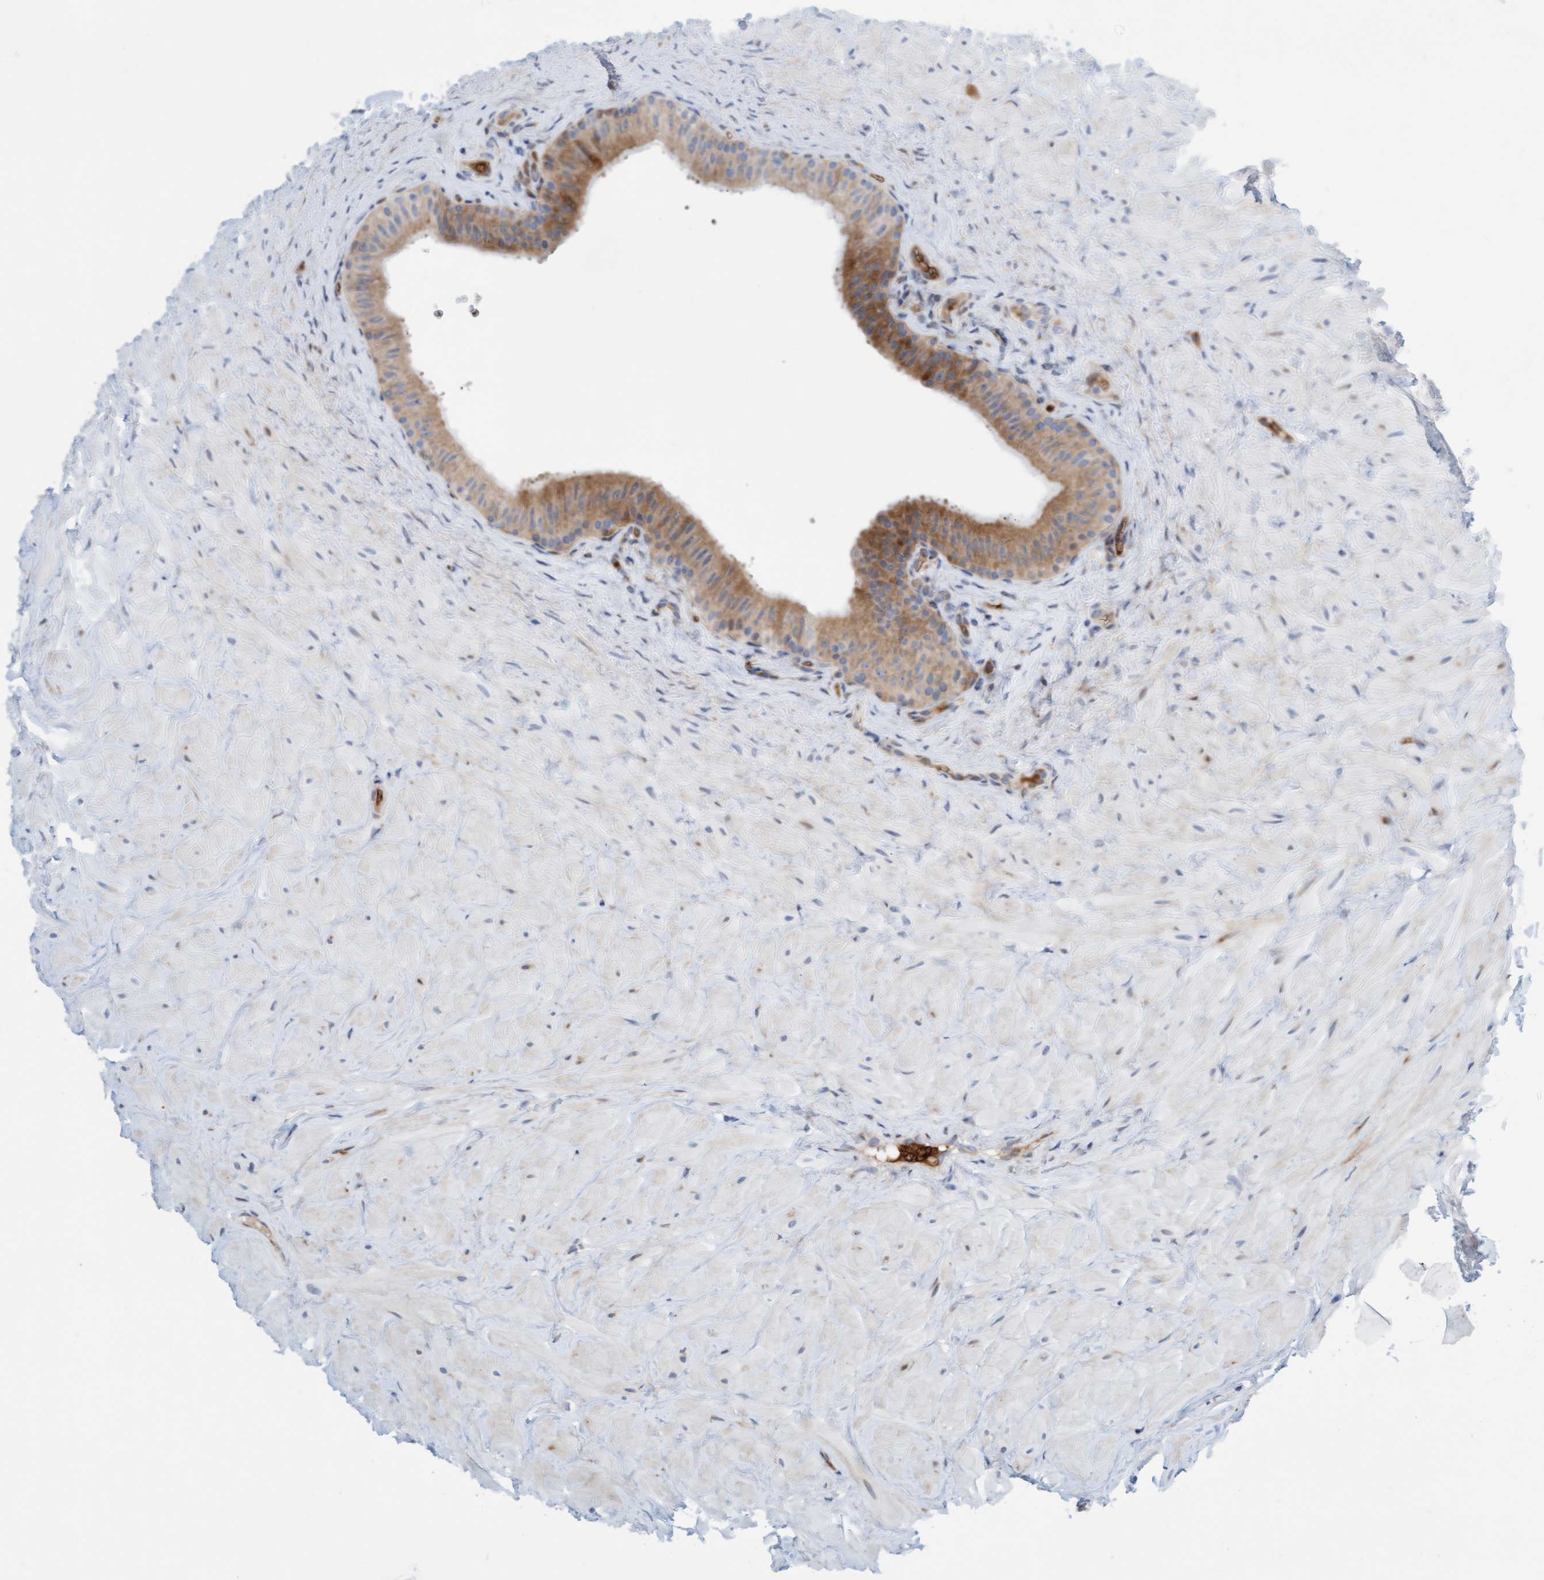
{"staining": {"intensity": "moderate", "quantity": "25%-75%", "location": "cytoplasmic/membranous"}, "tissue": "epididymis", "cell_type": "Glandular cells", "image_type": "normal", "snomed": [{"axis": "morphology", "description": "Normal tissue, NOS"}, {"axis": "topography", "description": "Vascular tissue"}, {"axis": "topography", "description": "Epididymis"}], "caption": "Immunohistochemical staining of normal epididymis shows medium levels of moderate cytoplasmic/membranous positivity in approximately 25%-75% of glandular cells. The staining was performed using DAB to visualize the protein expression in brown, while the nuclei were stained in blue with hematoxylin (Magnification: 20x).", "gene": "EIF4EBP1", "patient": {"sex": "male", "age": 49}}